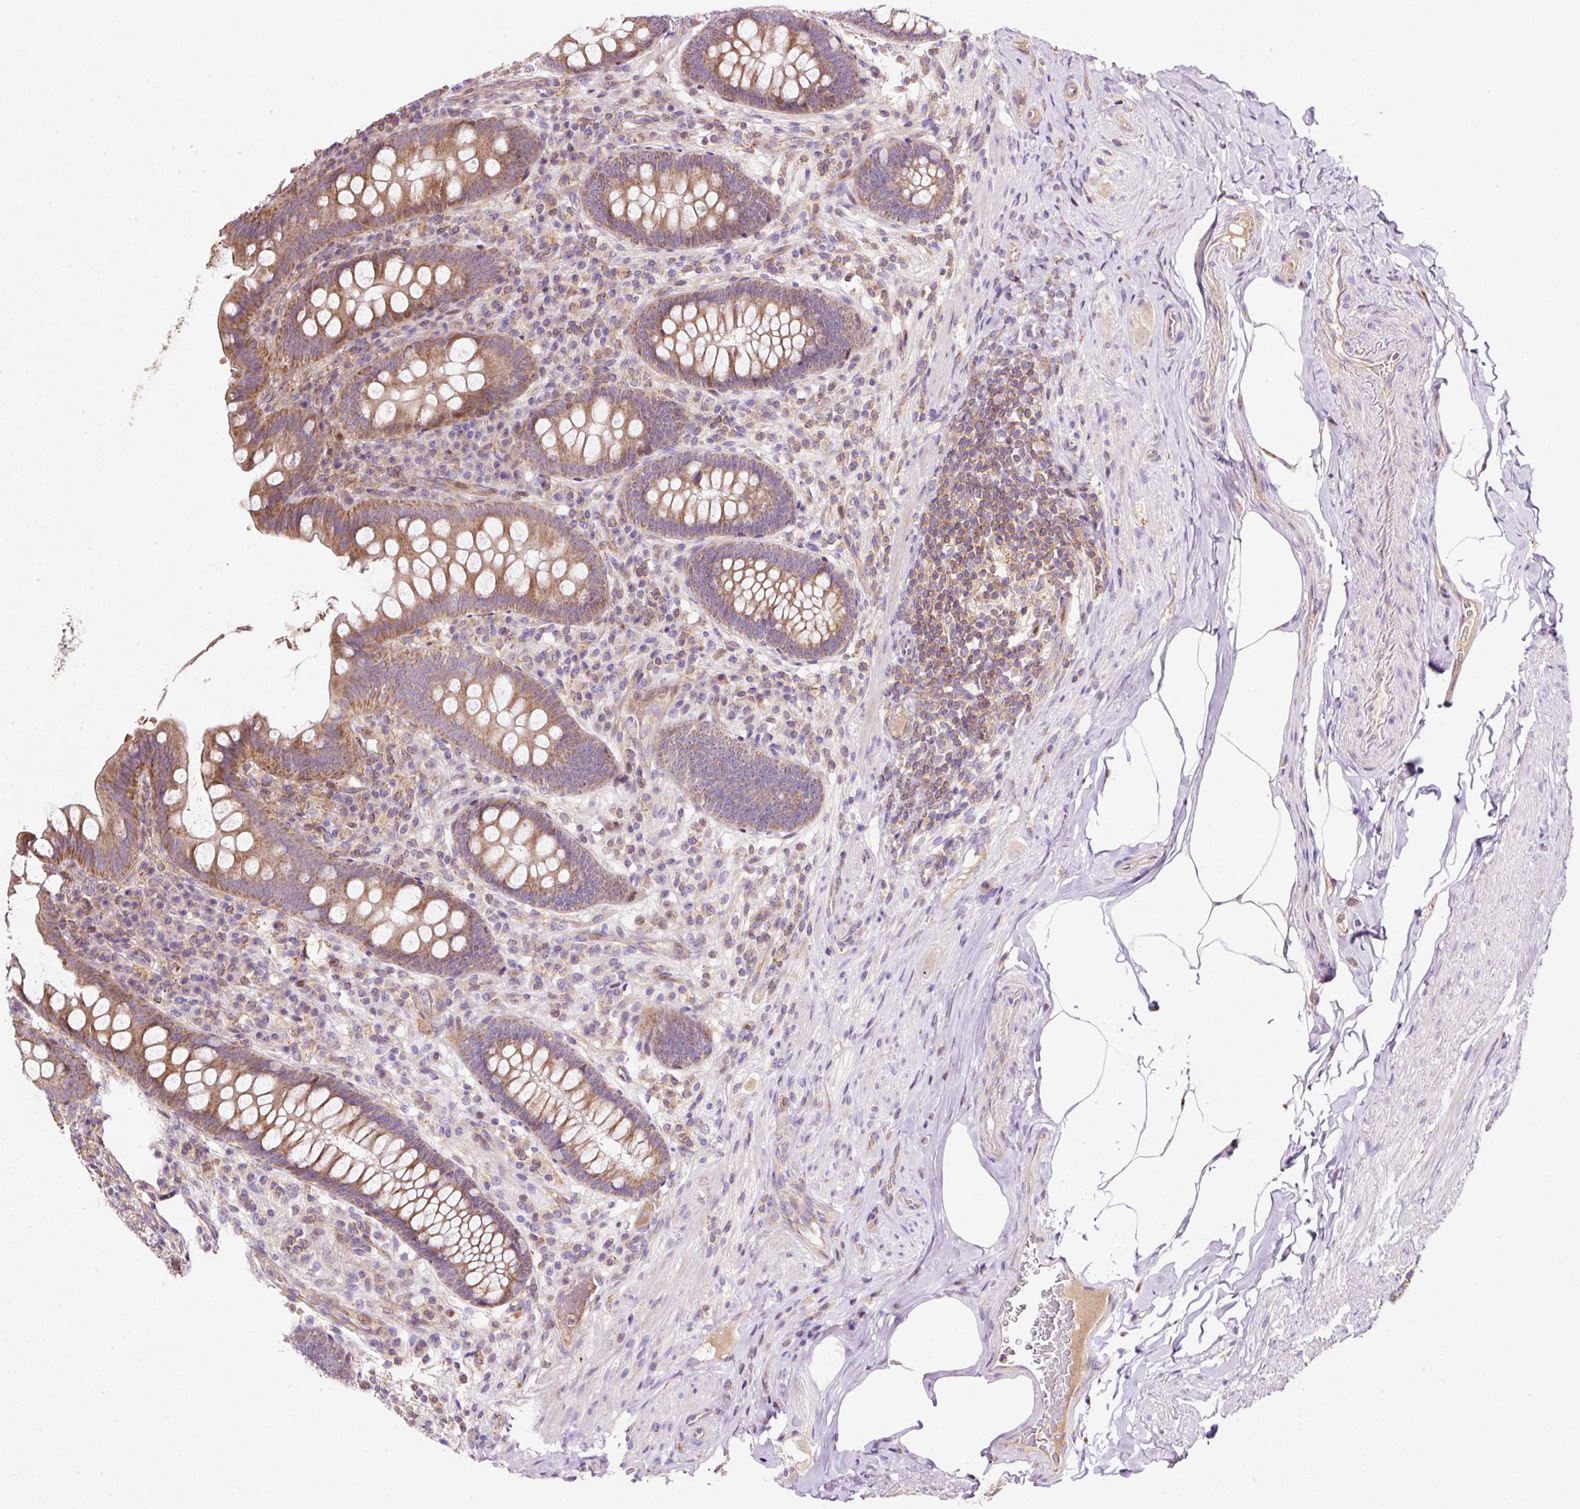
{"staining": {"intensity": "moderate", "quantity": ">75%", "location": "cytoplasmic/membranous"}, "tissue": "appendix", "cell_type": "Glandular cells", "image_type": "normal", "snomed": [{"axis": "morphology", "description": "Normal tissue, NOS"}, {"axis": "topography", "description": "Appendix"}], "caption": "Moderate cytoplasmic/membranous expression is identified in about >75% of glandular cells in benign appendix.", "gene": "BOLA3", "patient": {"sex": "male", "age": 71}}